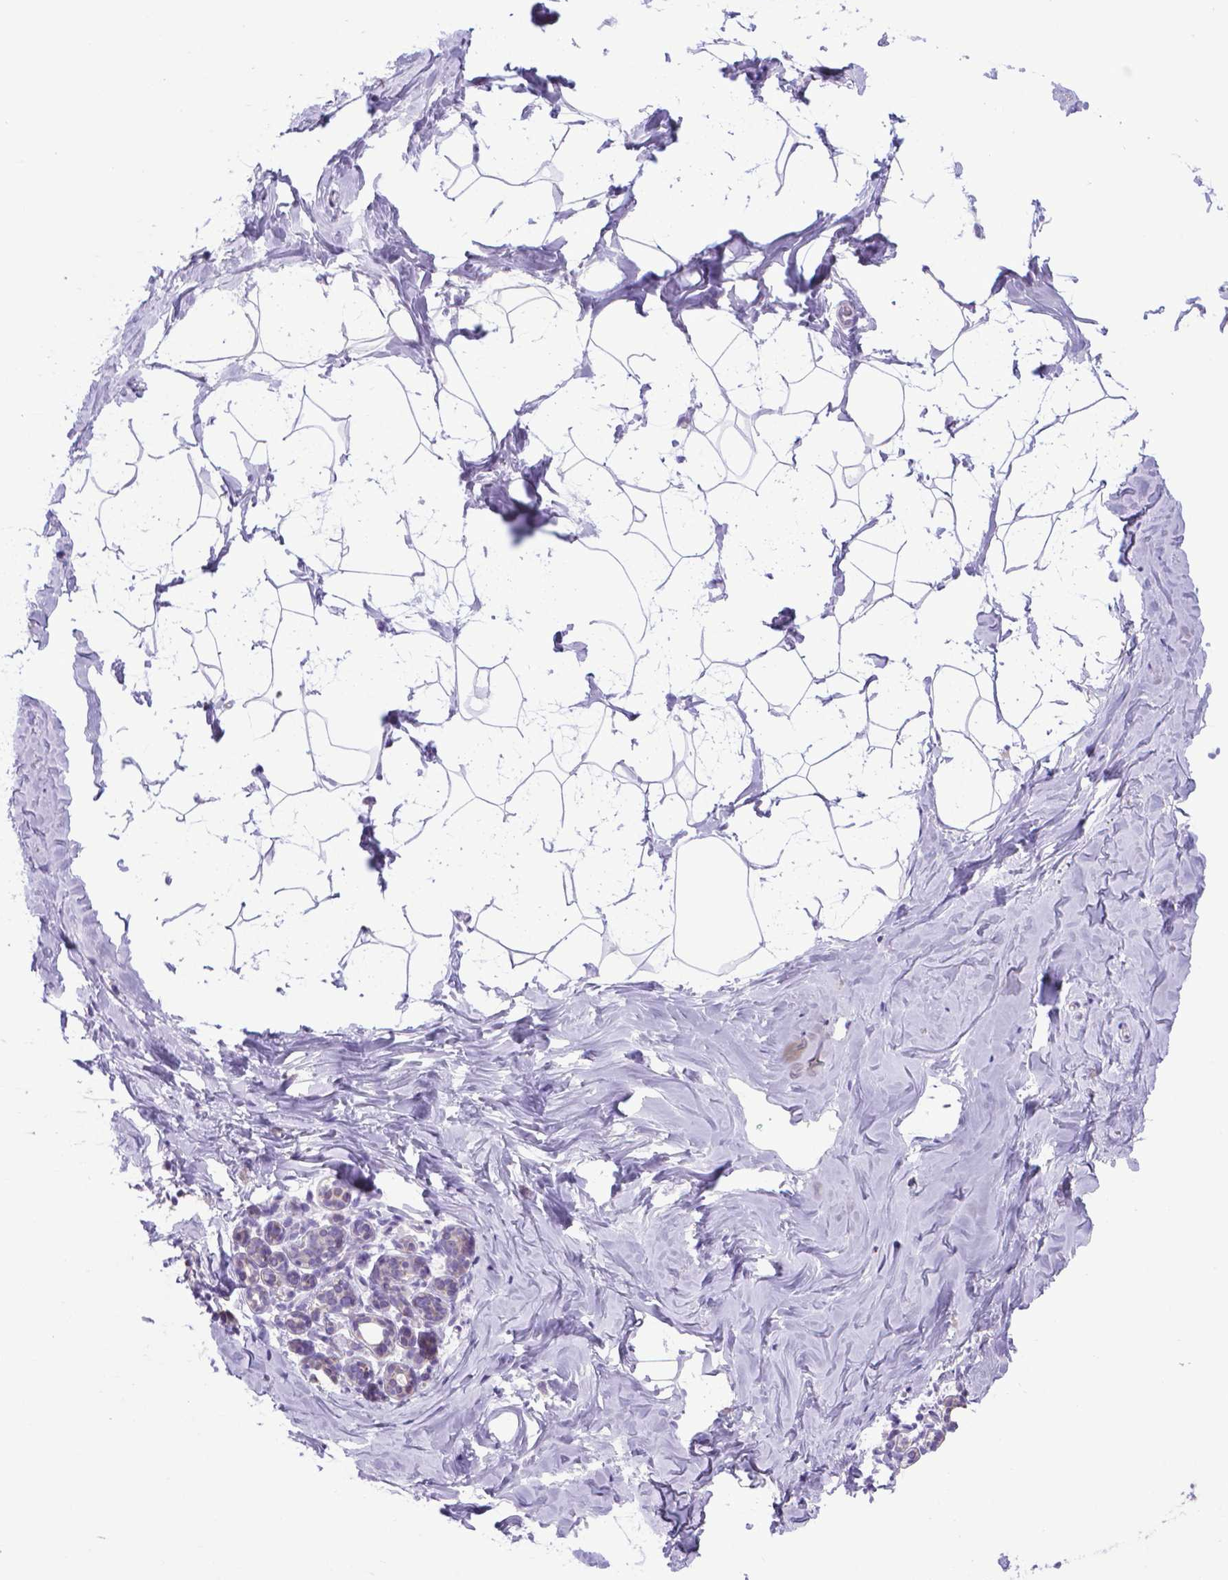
{"staining": {"intensity": "negative", "quantity": "none", "location": "none"}, "tissue": "breast", "cell_type": "Adipocytes", "image_type": "normal", "snomed": [{"axis": "morphology", "description": "Normal tissue, NOS"}, {"axis": "topography", "description": "Breast"}], "caption": "The photomicrograph demonstrates no staining of adipocytes in unremarkable breast.", "gene": "POU3F3", "patient": {"sex": "female", "age": 32}}